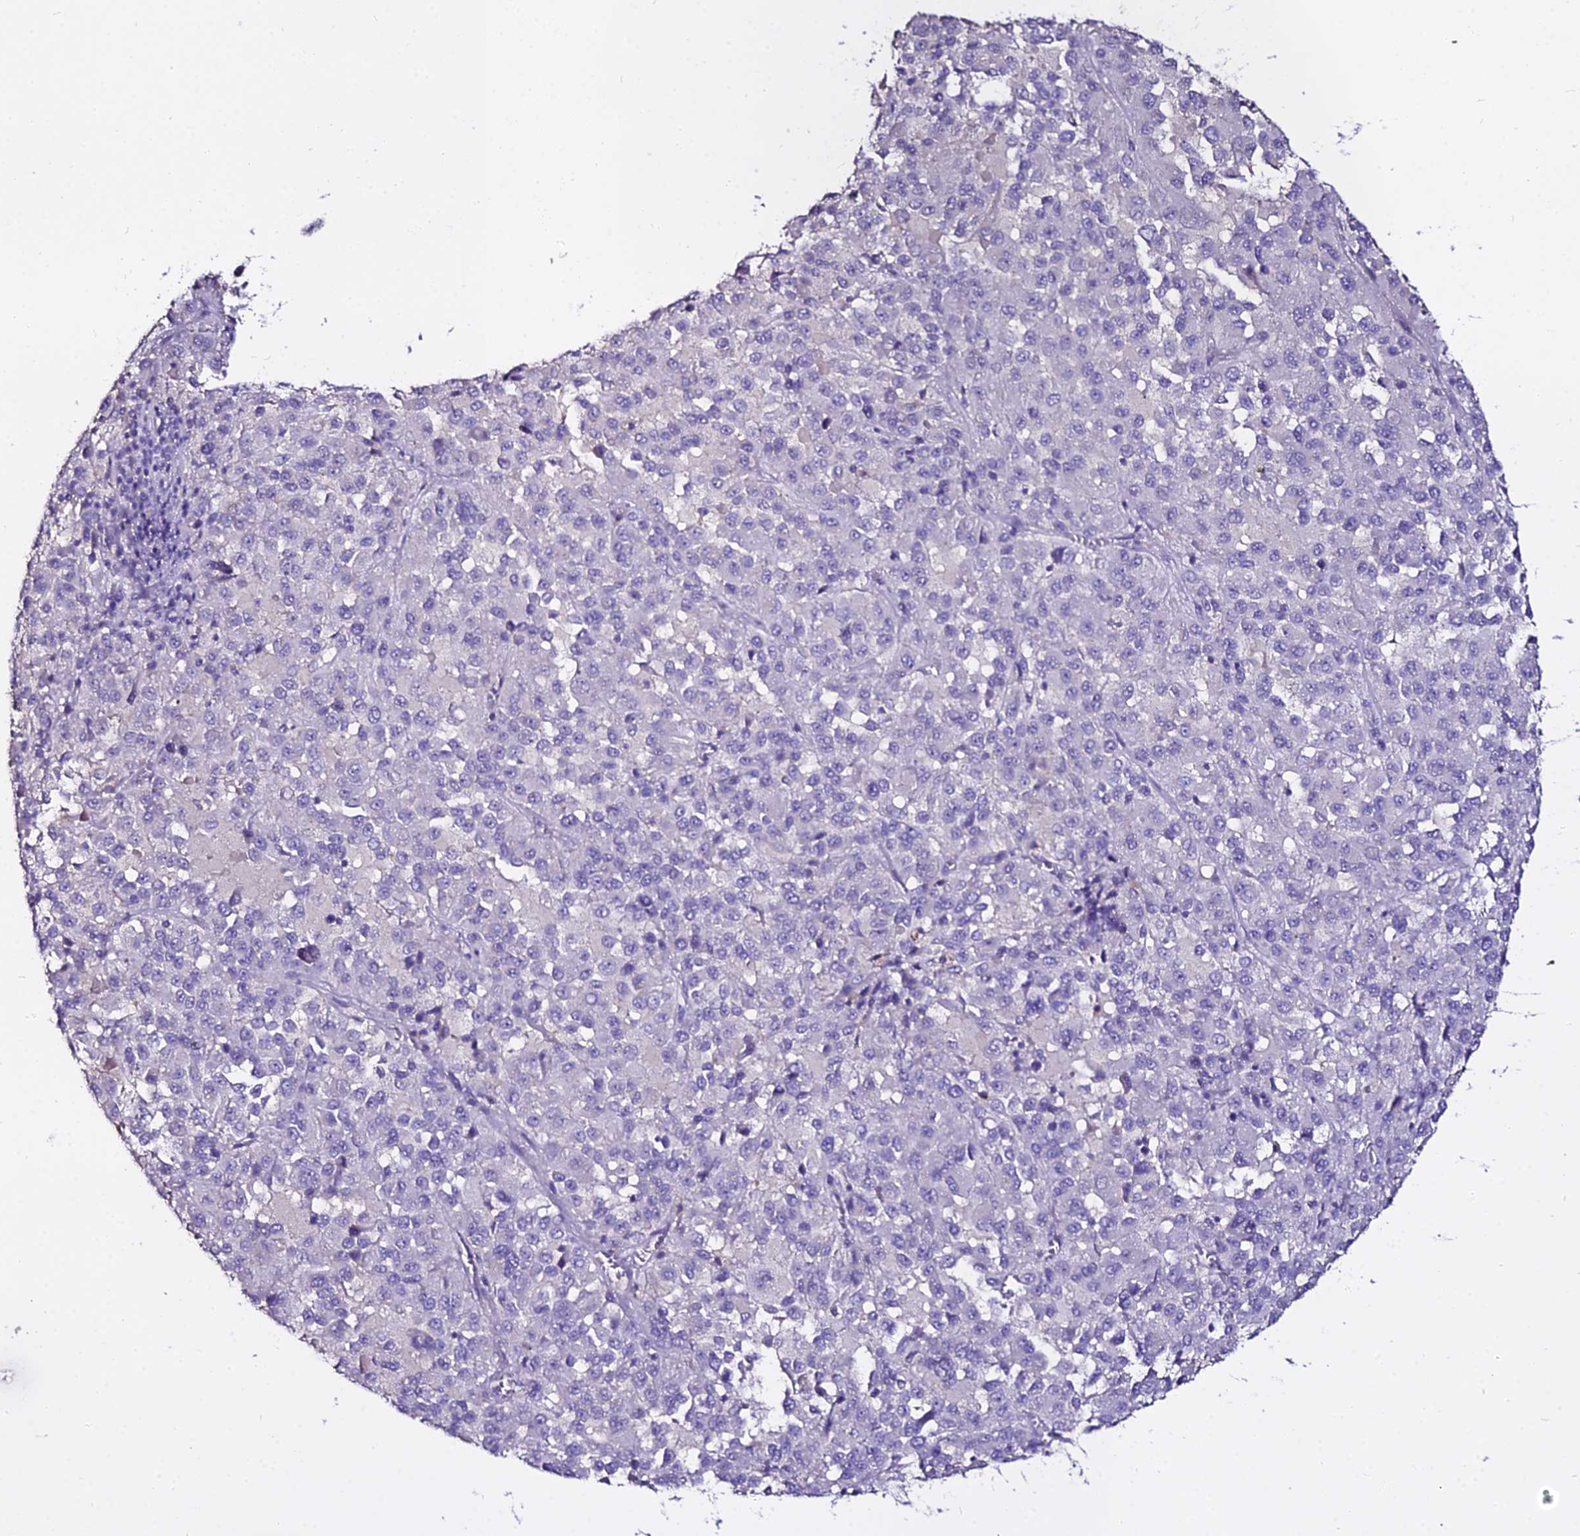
{"staining": {"intensity": "negative", "quantity": "none", "location": "none"}, "tissue": "melanoma", "cell_type": "Tumor cells", "image_type": "cancer", "snomed": [{"axis": "morphology", "description": "Malignant melanoma, Metastatic site"}, {"axis": "topography", "description": "Lung"}], "caption": "There is no significant expression in tumor cells of melanoma. (DAB (3,3'-diaminobenzidine) immunohistochemistry (IHC), high magnification).", "gene": "GLYAT", "patient": {"sex": "male", "age": 64}}